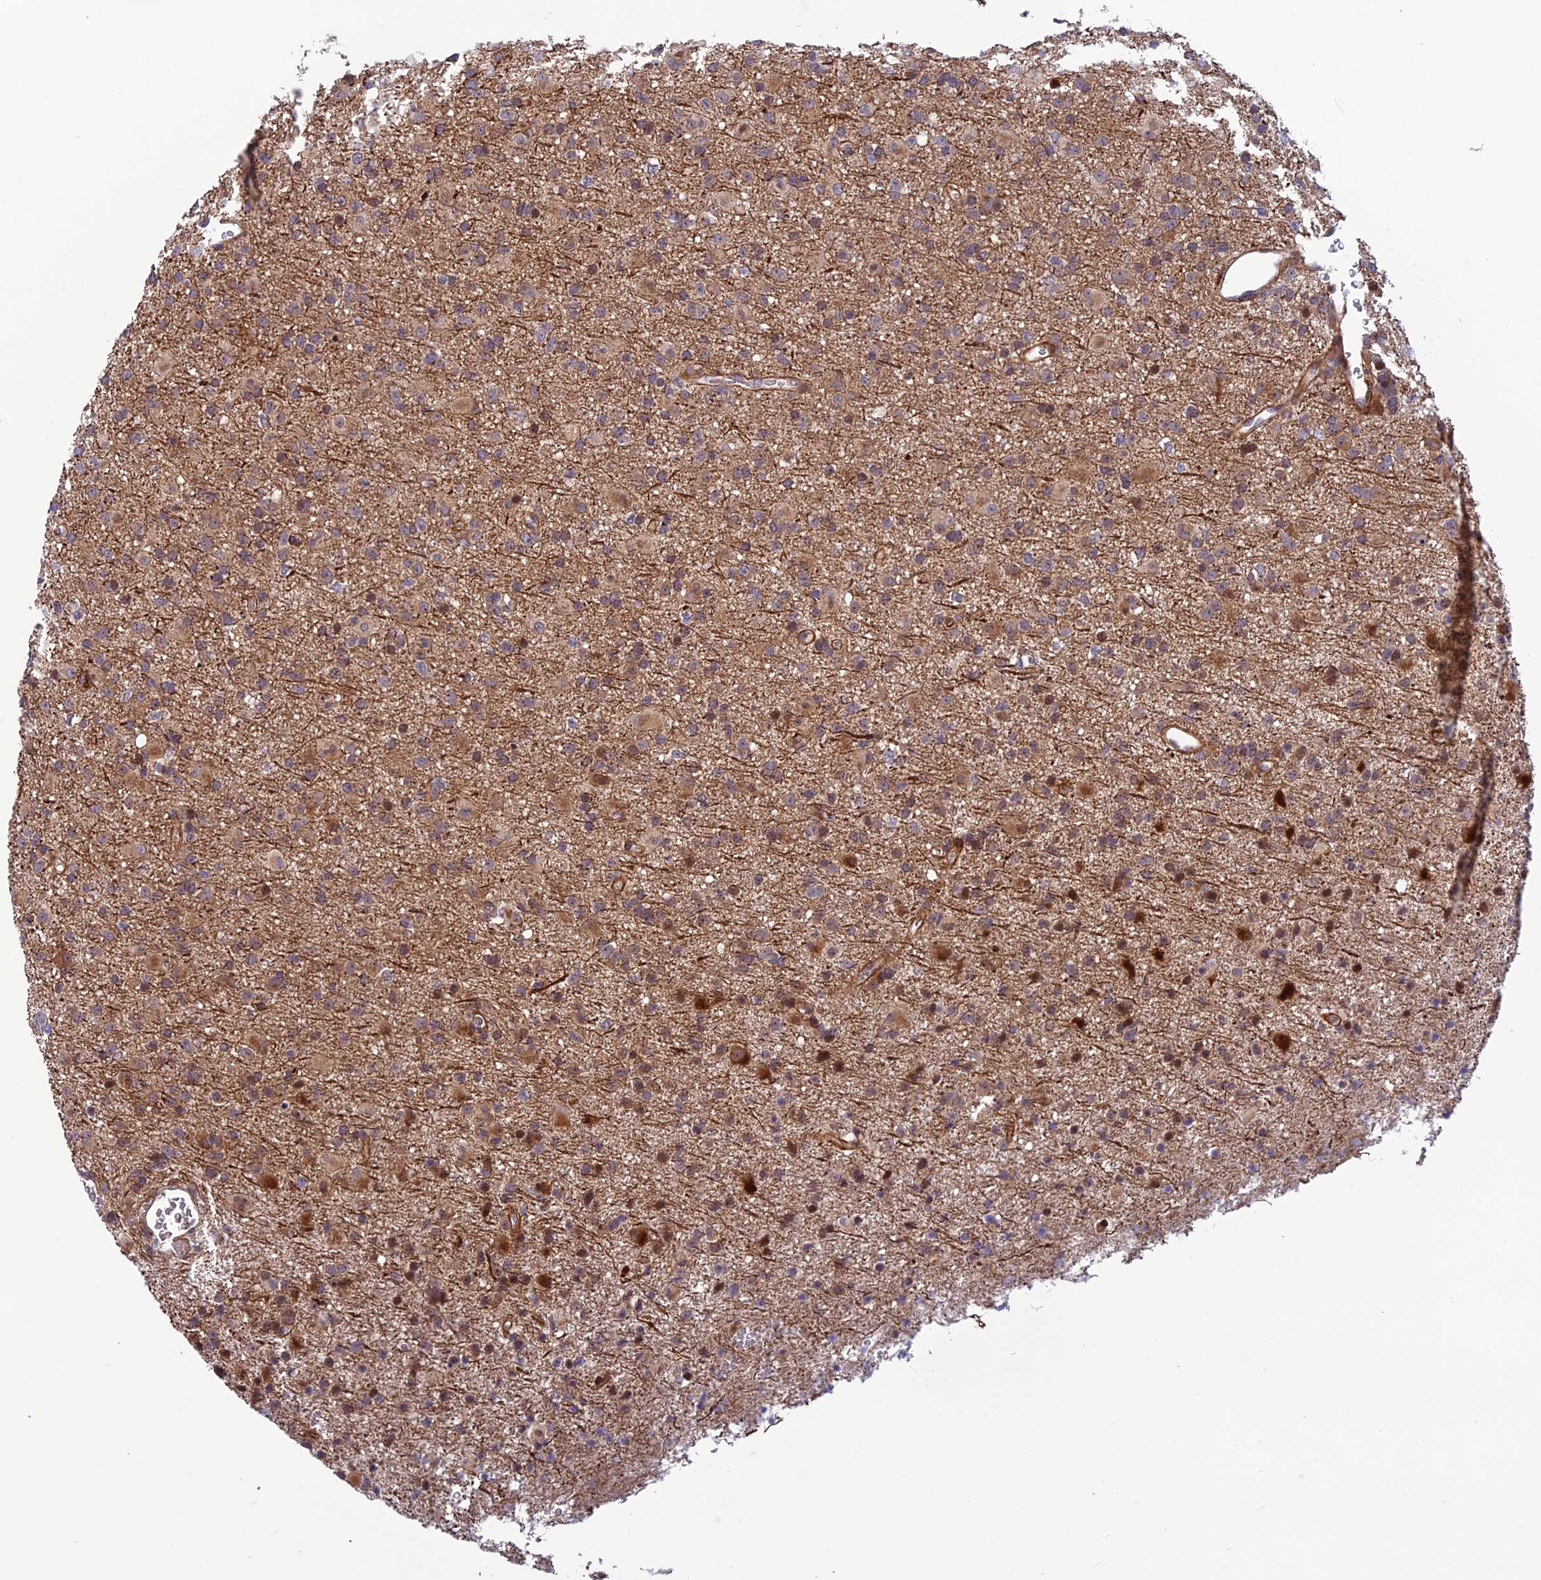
{"staining": {"intensity": "moderate", "quantity": "<25%", "location": "cytoplasmic/membranous"}, "tissue": "glioma", "cell_type": "Tumor cells", "image_type": "cancer", "snomed": [{"axis": "morphology", "description": "Glioma, malignant, Low grade"}, {"axis": "topography", "description": "Brain"}], "caption": "Glioma tissue exhibits moderate cytoplasmic/membranous expression in about <25% of tumor cells", "gene": "SMIM7", "patient": {"sex": "male", "age": 65}}